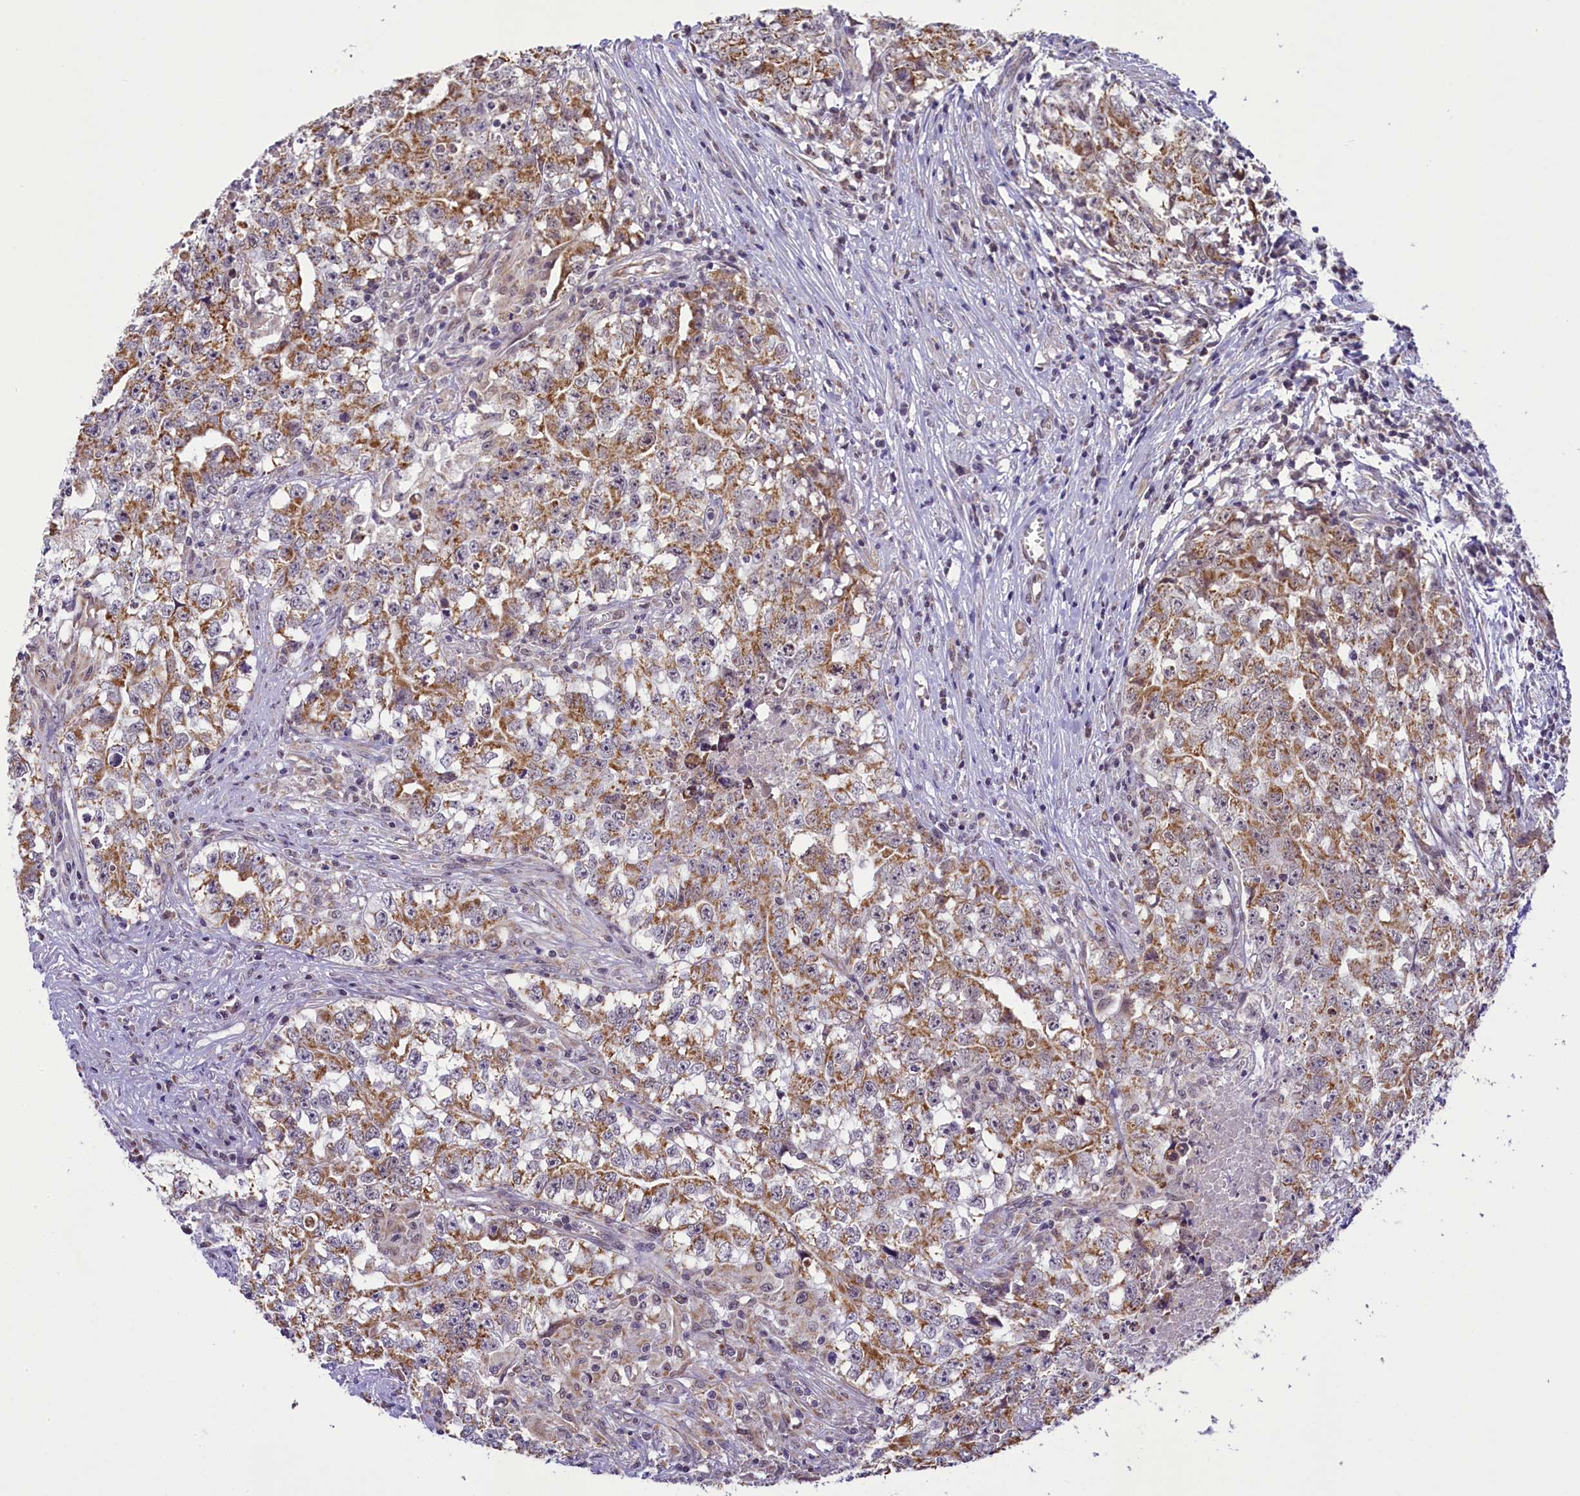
{"staining": {"intensity": "moderate", "quantity": ">75%", "location": "cytoplasmic/membranous"}, "tissue": "testis cancer", "cell_type": "Tumor cells", "image_type": "cancer", "snomed": [{"axis": "morphology", "description": "Seminoma, NOS"}, {"axis": "morphology", "description": "Carcinoma, Embryonal, NOS"}, {"axis": "topography", "description": "Testis"}], "caption": "Moderate cytoplasmic/membranous staining for a protein is seen in approximately >75% of tumor cells of testis cancer using immunohistochemistry (IHC).", "gene": "PAF1", "patient": {"sex": "male", "age": 43}}